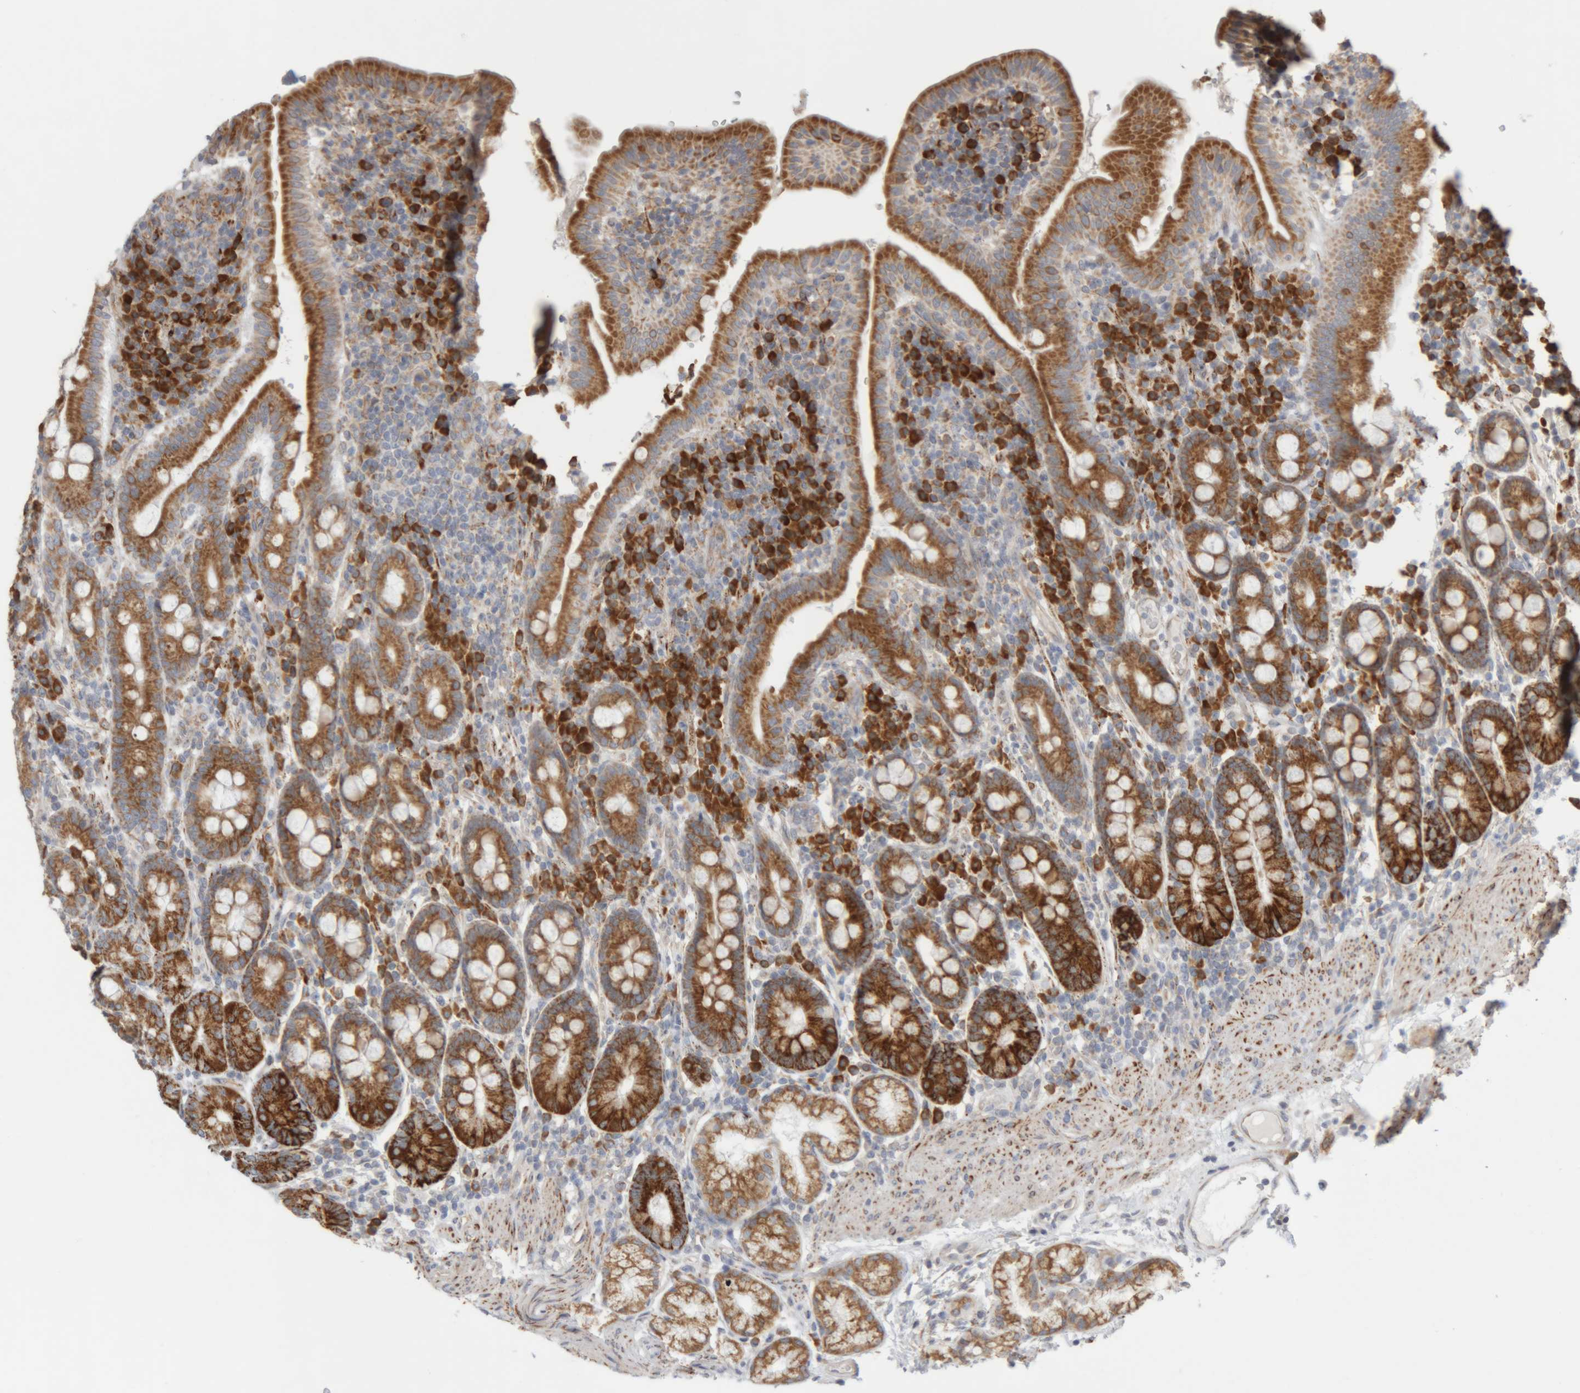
{"staining": {"intensity": "strong", "quantity": ">75%", "location": "cytoplasmic/membranous"}, "tissue": "duodenum", "cell_type": "Glandular cells", "image_type": "normal", "snomed": [{"axis": "morphology", "description": "Normal tissue, NOS"}, {"axis": "morphology", "description": "Adenocarcinoma, NOS"}, {"axis": "topography", "description": "Pancreas"}, {"axis": "topography", "description": "Duodenum"}], "caption": "This image shows normal duodenum stained with immunohistochemistry to label a protein in brown. The cytoplasmic/membranous of glandular cells show strong positivity for the protein. Nuclei are counter-stained blue.", "gene": "RPN2", "patient": {"sex": "male", "age": 50}}